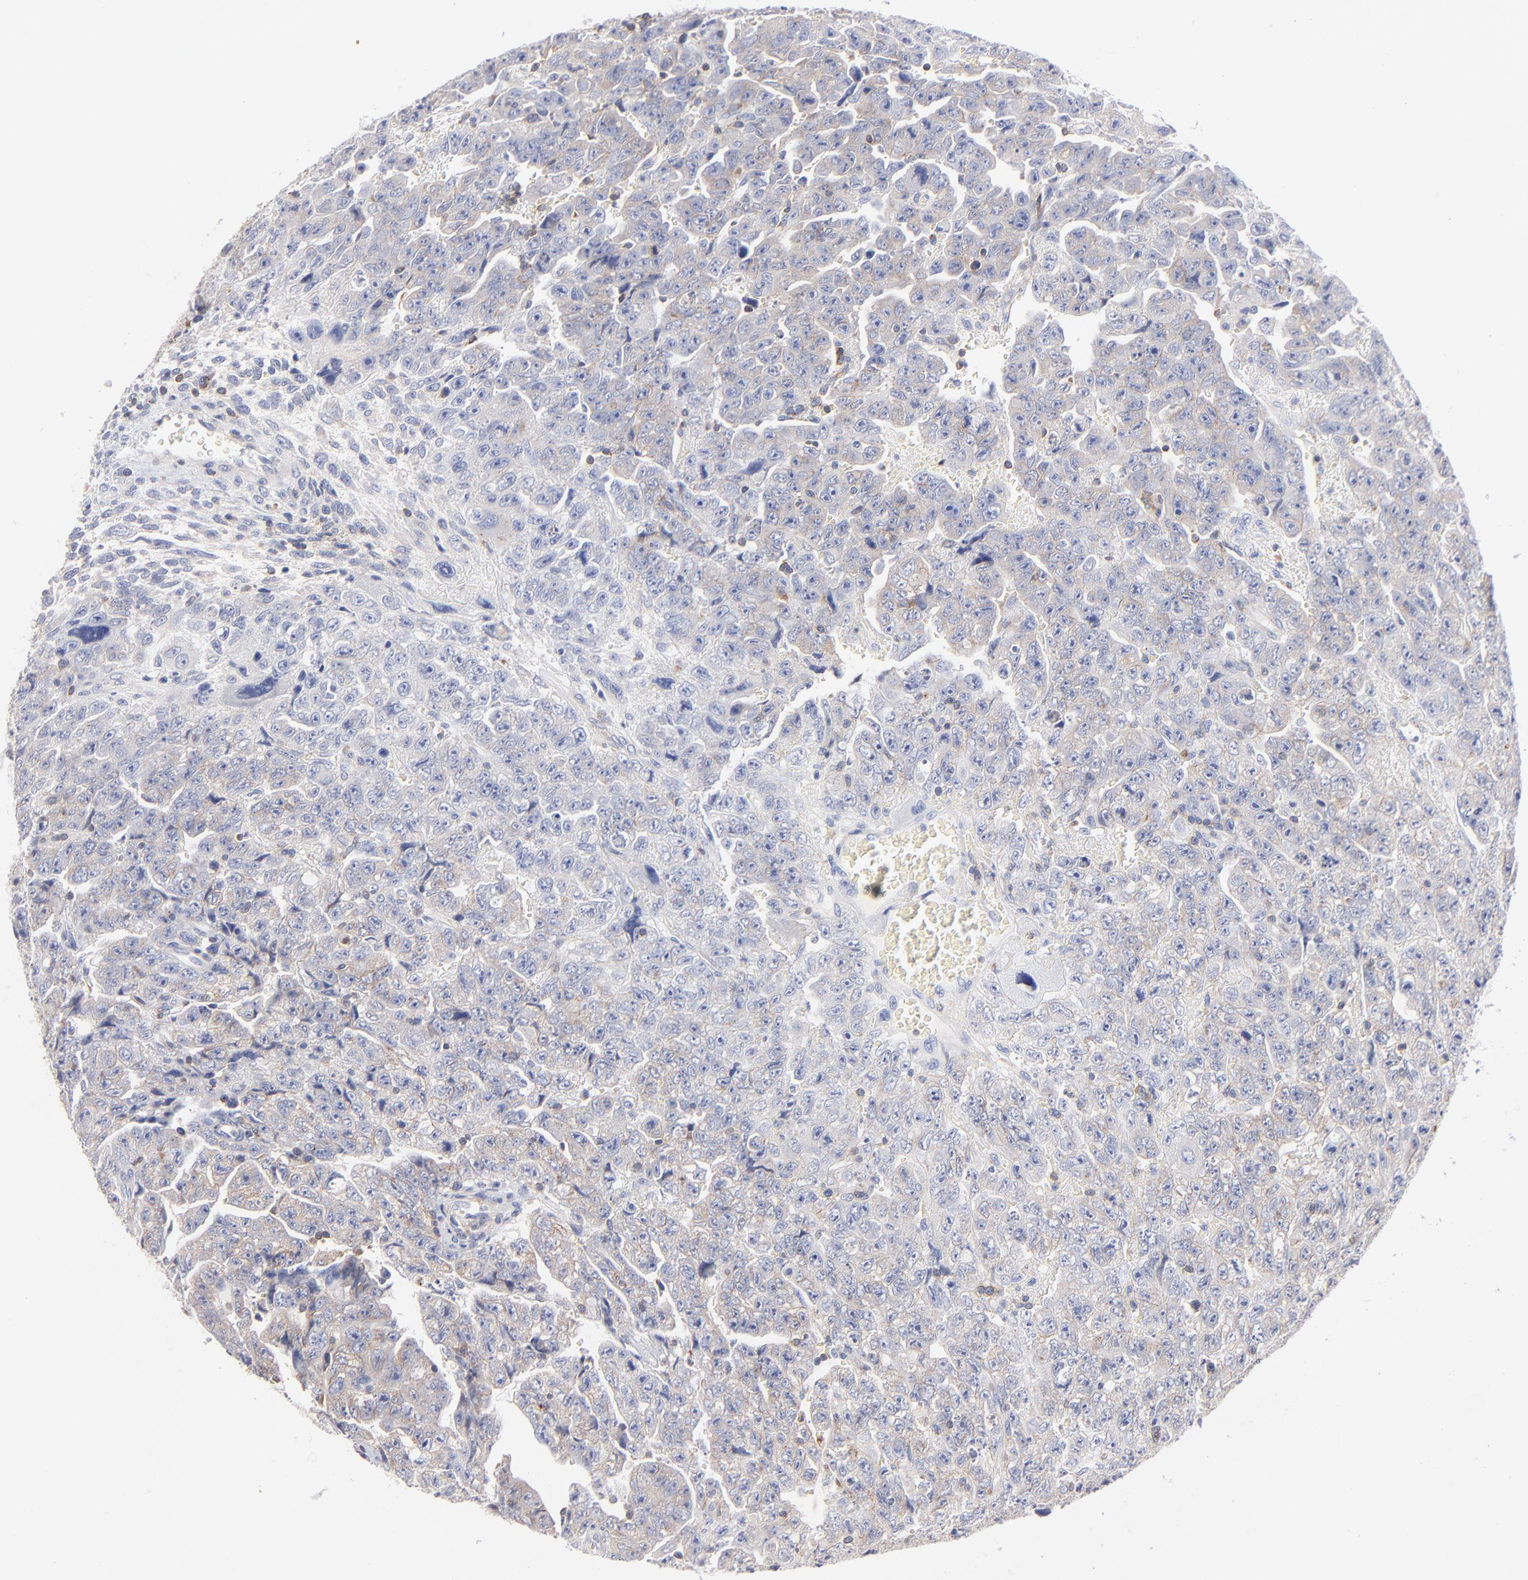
{"staining": {"intensity": "weak", "quantity": "<25%", "location": "cytoplasmic/membranous"}, "tissue": "testis cancer", "cell_type": "Tumor cells", "image_type": "cancer", "snomed": [{"axis": "morphology", "description": "Carcinoma, Embryonal, NOS"}, {"axis": "topography", "description": "Testis"}], "caption": "The micrograph displays no significant staining in tumor cells of embryonal carcinoma (testis). The staining was performed using DAB to visualize the protein expression in brown, while the nuclei were stained in blue with hematoxylin (Magnification: 20x).", "gene": "SEPTIN6", "patient": {"sex": "male", "age": 28}}